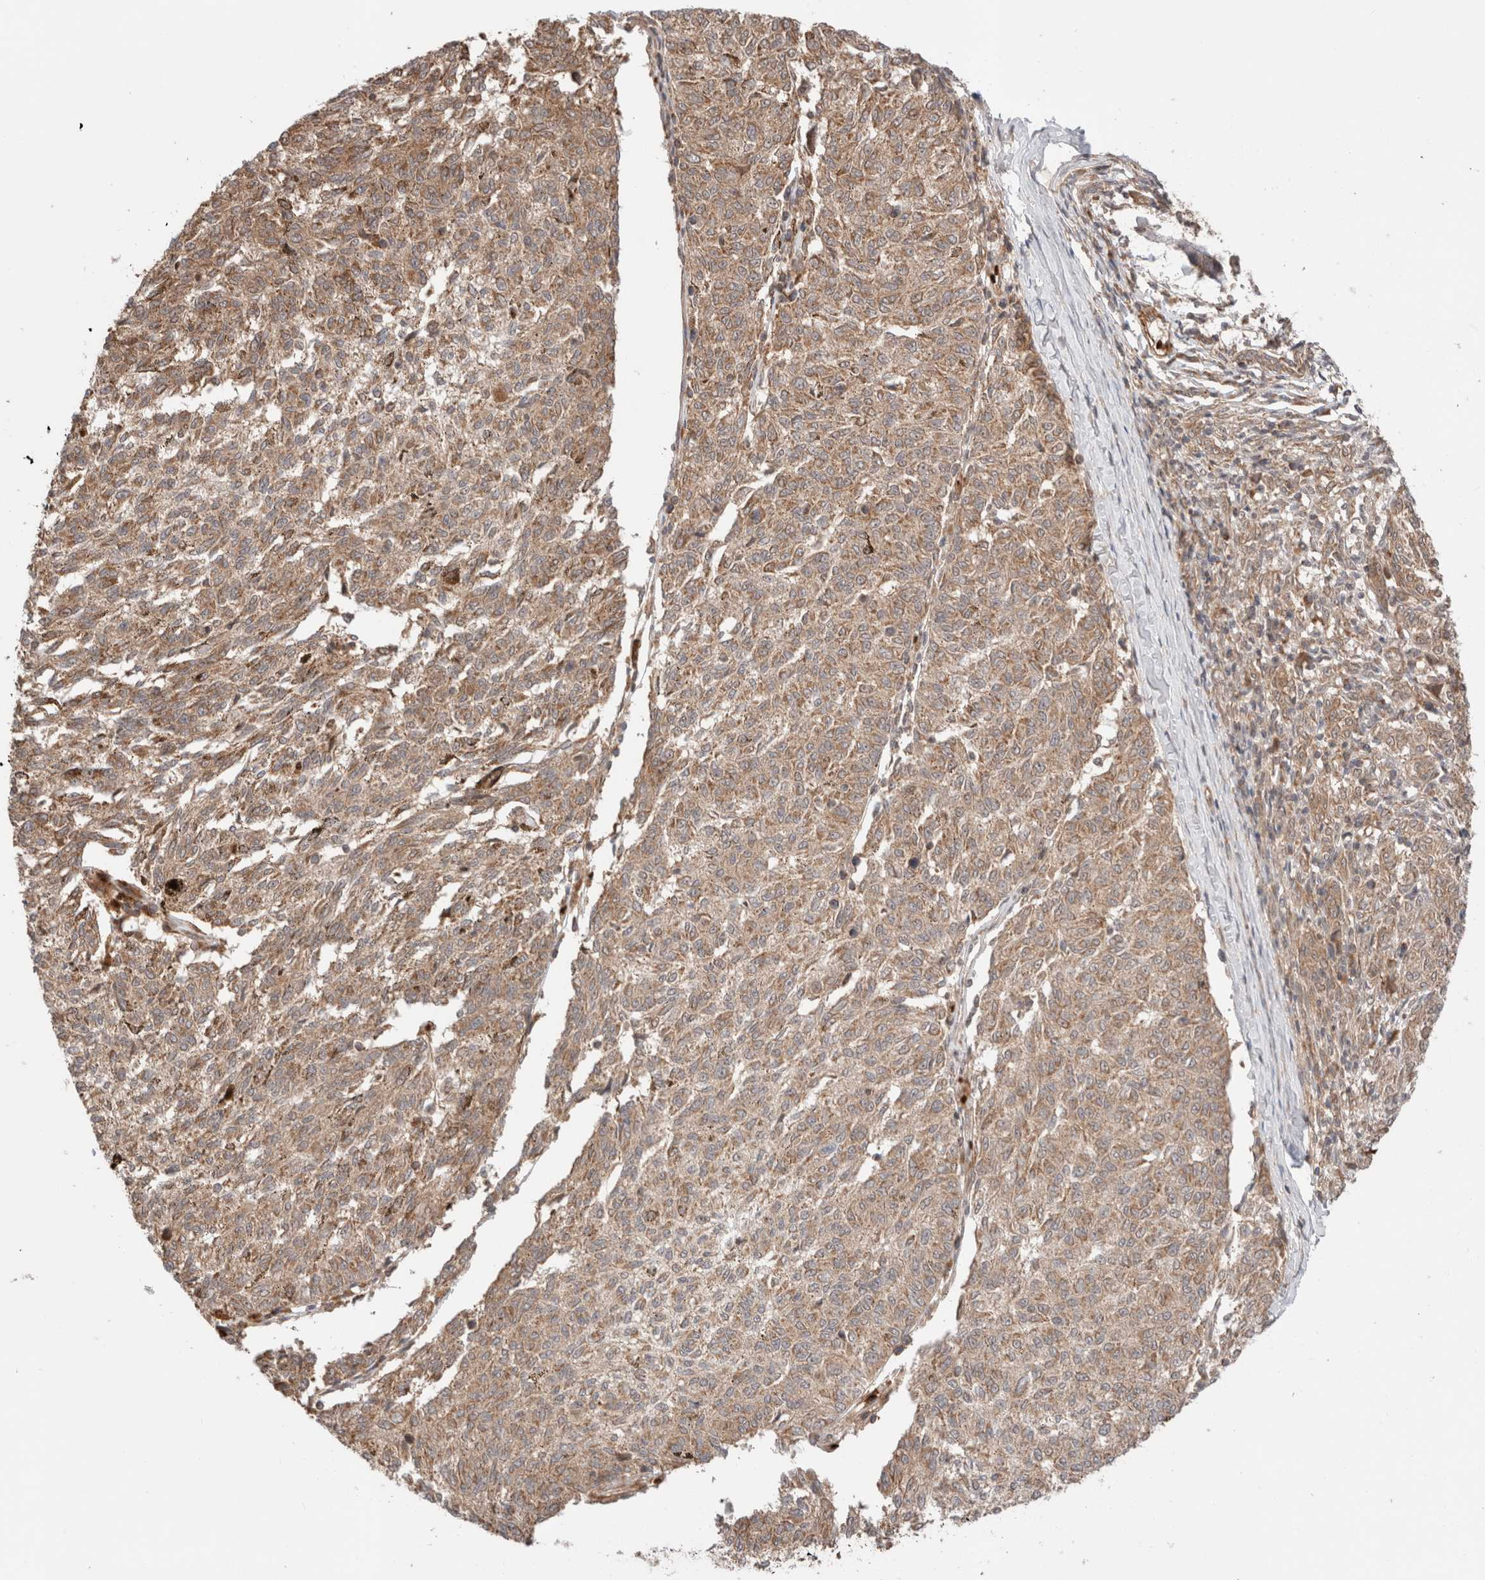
{"staining": {"intensity": "moderate", "quantity": ">75%", "location": "cytoplasmic/membranous"}, "tissue": "melanoma", "cell_type": "Tumor cells", "image_type": "cancer", "snomed": [{"axis": "morphology", "description": "Malignant melanoma, NOS"}, {"axis": "topography", "description": "Skin"}], "caption": "Malignant melanoma was stained to show a protein in brown. There is medium levels of moderate cytoplasmic/membranous expression in about >75% of tumor cells.", "gene": "ZNF649", "patient": {"sex": "female", "age": 72}}